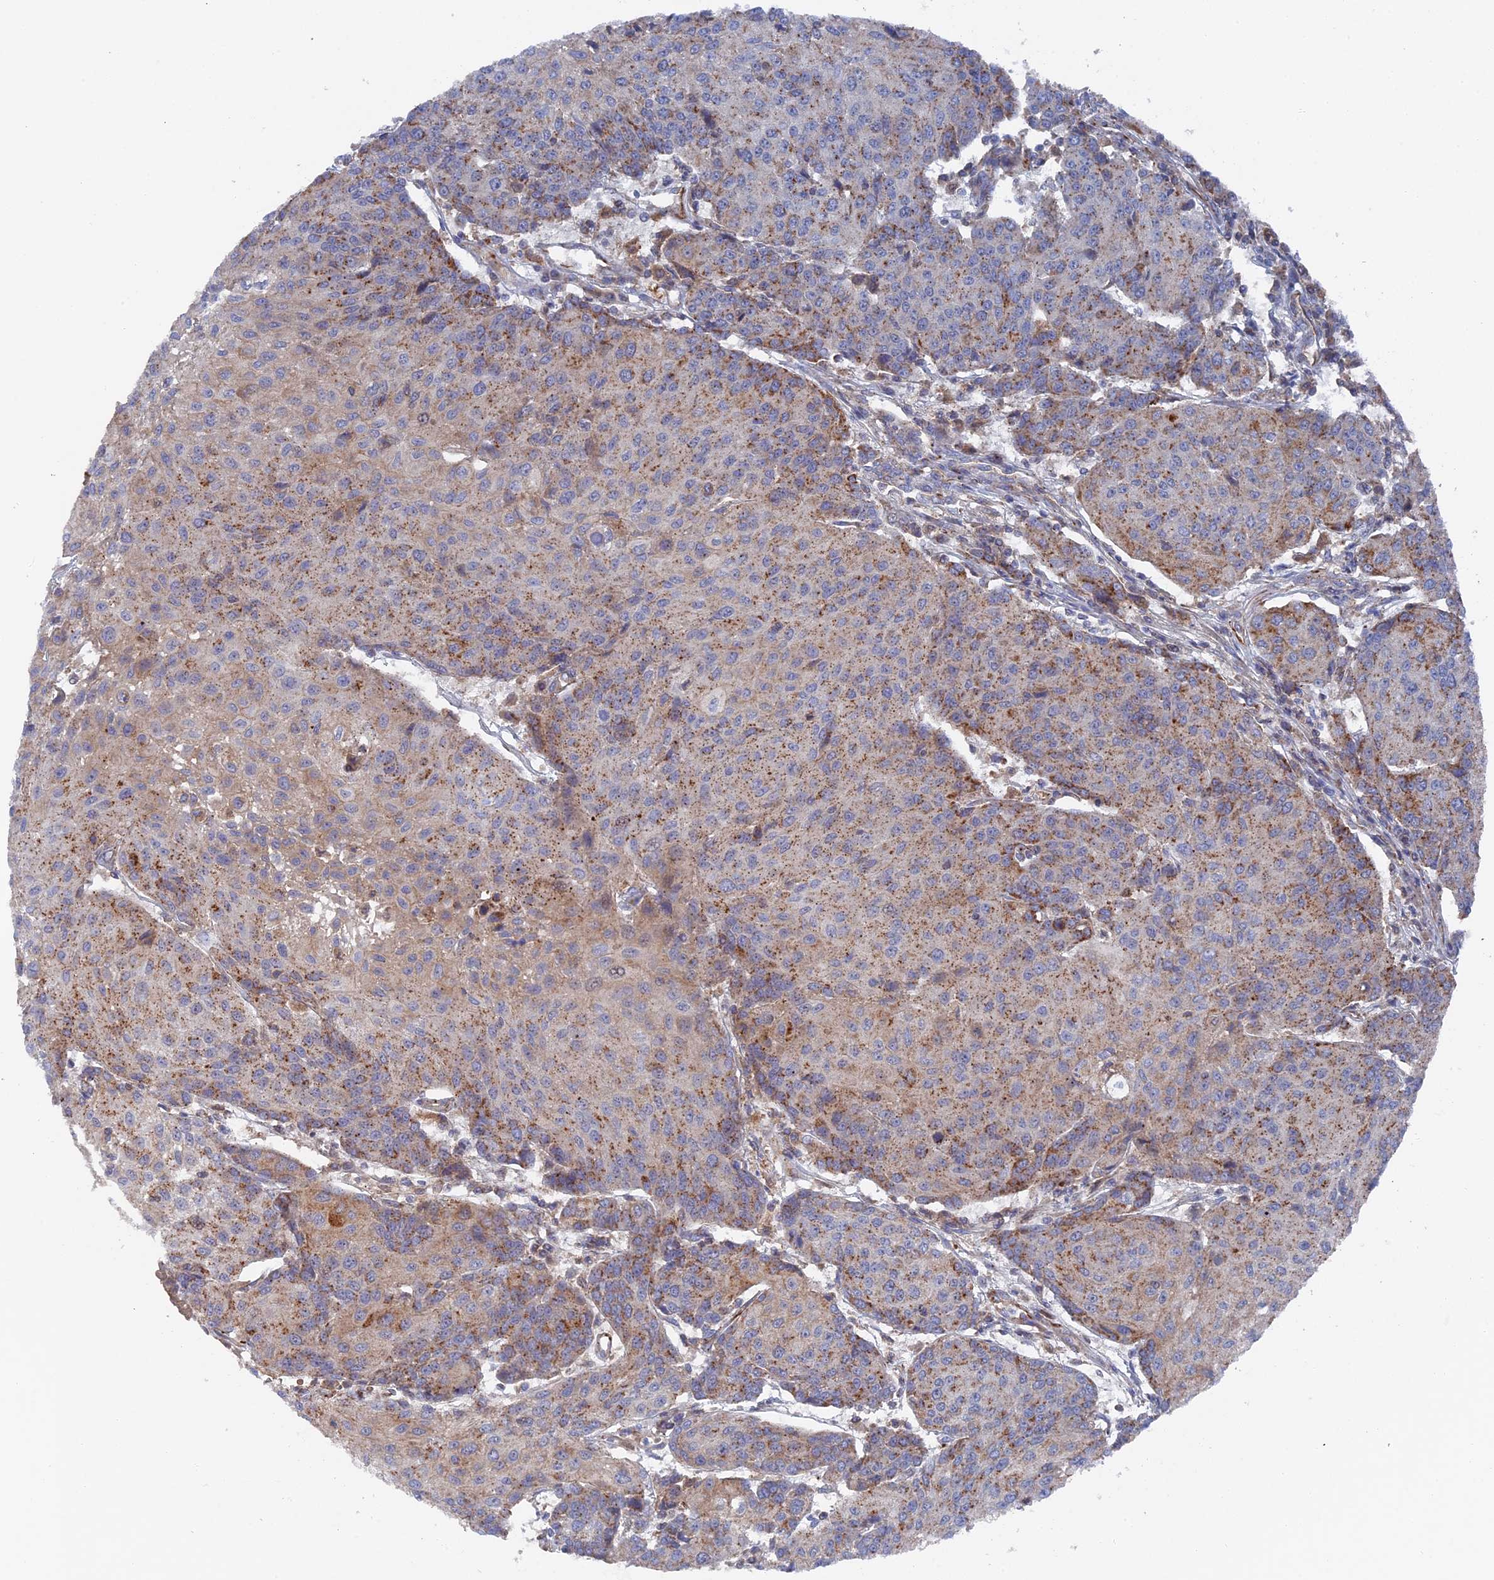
{"staining": {"intensity": "moderate", "quantity": "25%-75%", "location": "cytoplasmic/membranous"}, "tissue": "urothelial cancer", "cell_type": "Tumor cells", "image_type": "cancer", "snomed": [{"axis": "morphology", "description": "Urothelial carcinoma, High grade"}, {"axis": "topography", "description": "Urinary bladder"}], "caption": "DAB immunohistochemical staining of human high-grade urothelial carcinoma displays moderate cytoplasmic/membranous protein expression in approximately 25%-75% of tumor cells. (brown staining indicates protein expression, while blue staining denotes nuclei).", "gene": "SMG9", "patient": {"sex": "female", "age": 85}}